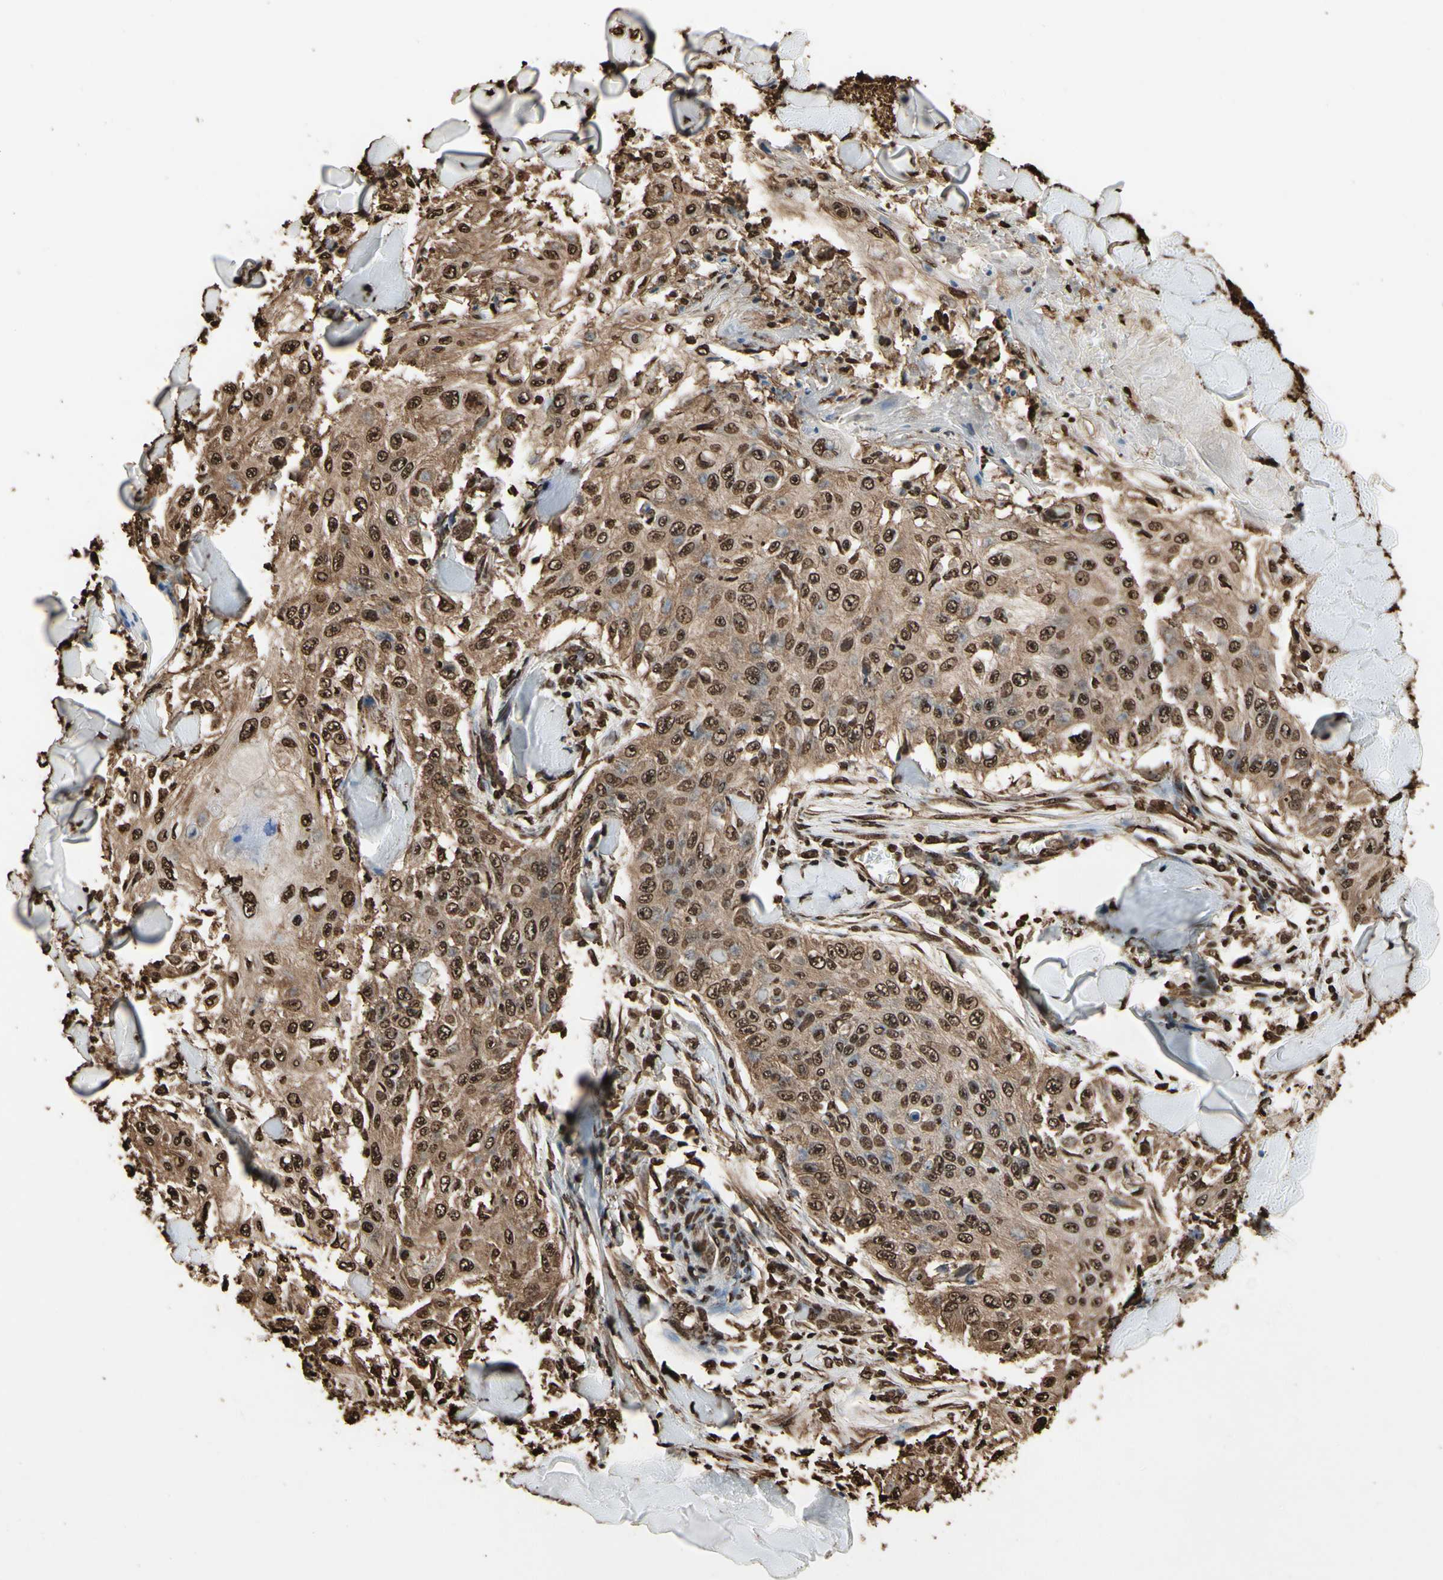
{"staining": {"intensity": "strong", "quantity": ">75%", "location": "cytoplasmic/membranous,nuclear"}, "tissue": "skin cancer", "cell_type": "Tumor cells", "image_type": "cancer", "snomed": [{"axis": "morphology", "description": "Squamous cell carcinoma, NOS"}, {"axis": "topography", "description": "Skin"}], "caption": "Skin cancer stained with a protein marker shows strong staining in tumor cells.", "gene": "HNRNPK", "patient": {"sex": "male", "age": 86}}